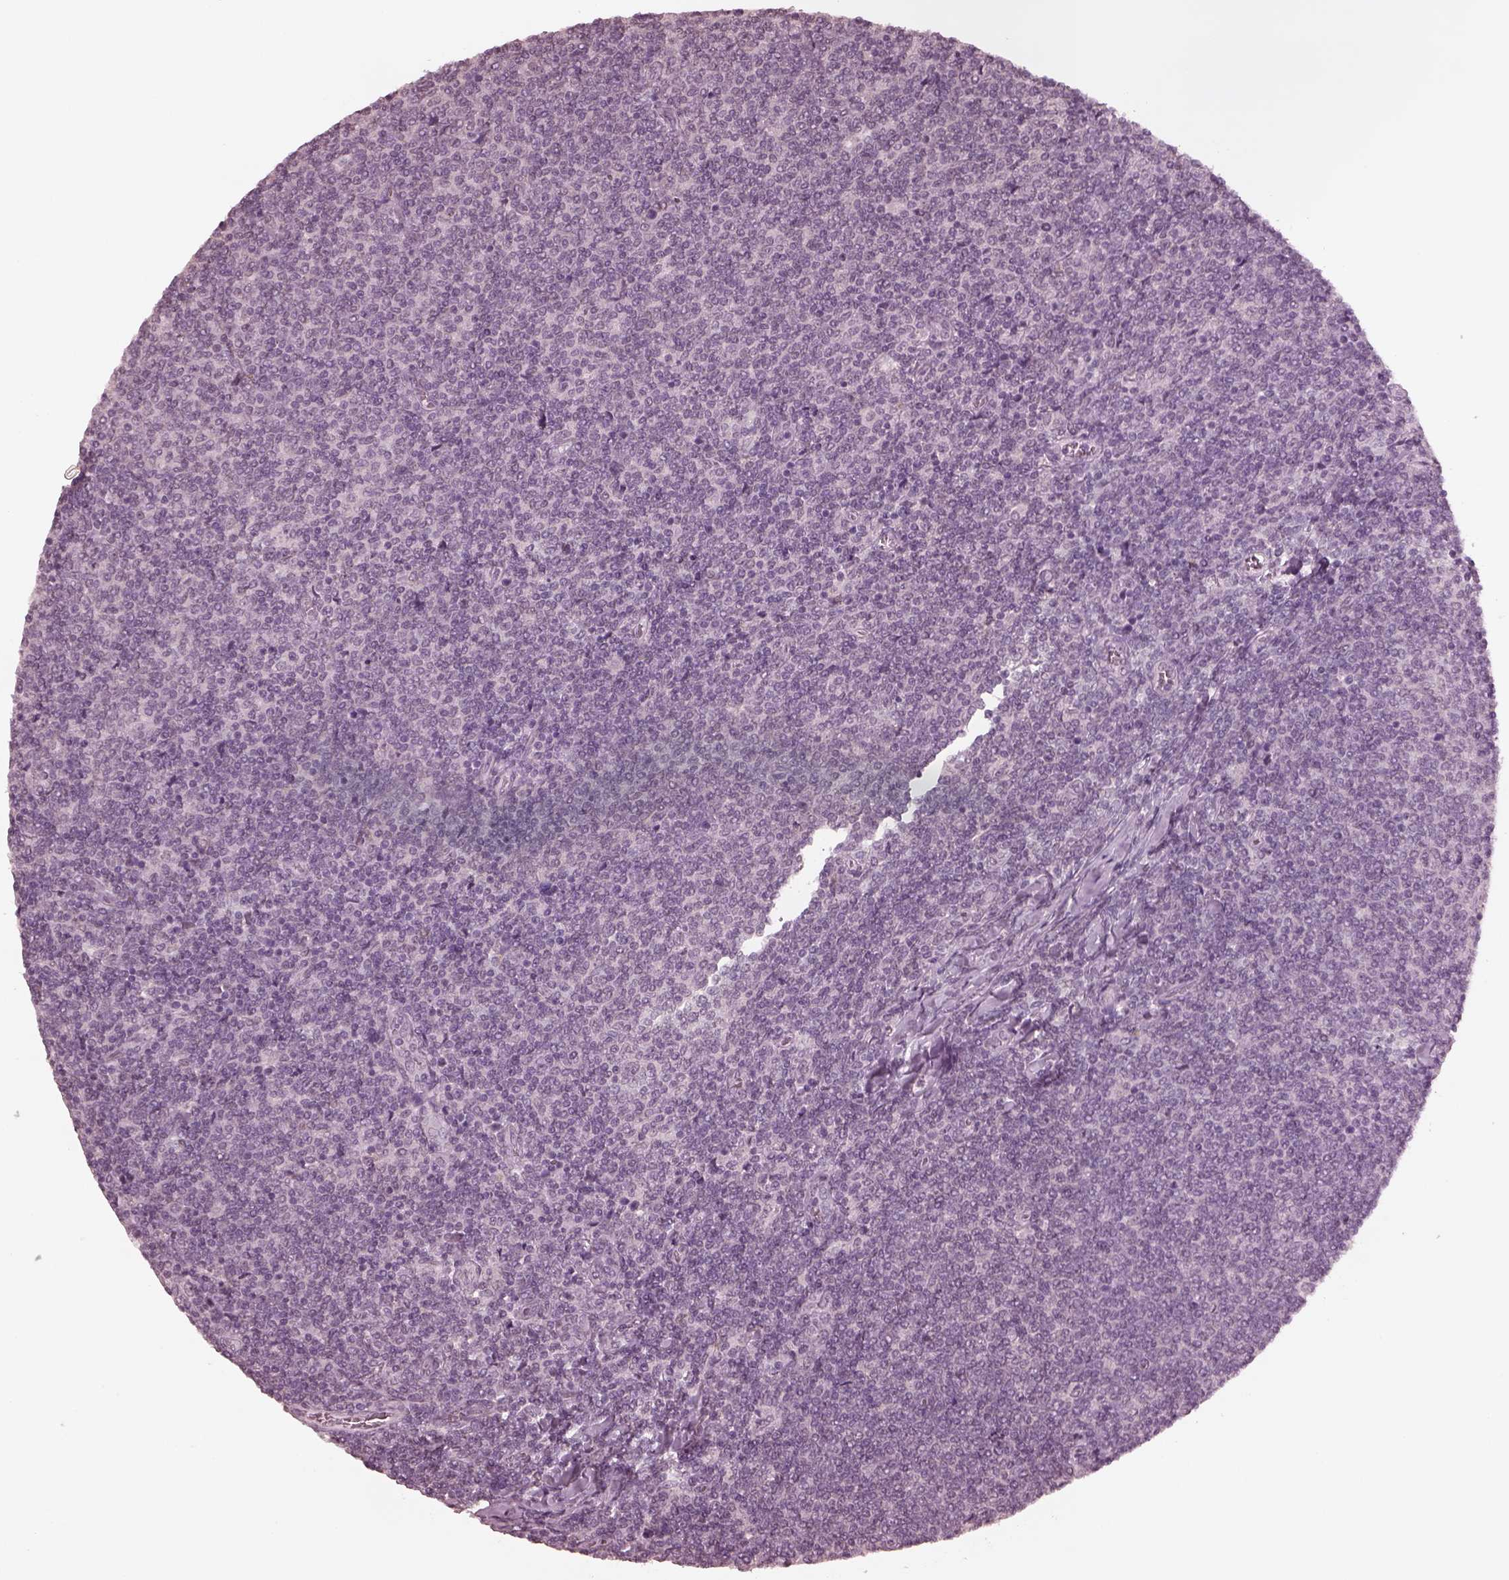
{"staining": {"intensity": "negative", "quantity": "none", "location": "none"}, "tissue": "lymphoma", "cell_type": "Tumor cells", "image_type": "cancer", "snomed": [{"axis": "morphology", "description": "Malignant lymphoma, non-Hodgkin's type, Low grade"}, {"axis": "topography", "description": "Lymph node"}], "caption": "A photomicrograph of malignant lymphoma, non-Hodgkin's type (low-grade) stained for a protein shows no brown staining in tumor cells. (Brightfield microscopy of DAB (3,3'-diaminobenzidine) IHC at high magnification).", "gene": "KRT79", "patient": {"sex": "male", "age": 52}}